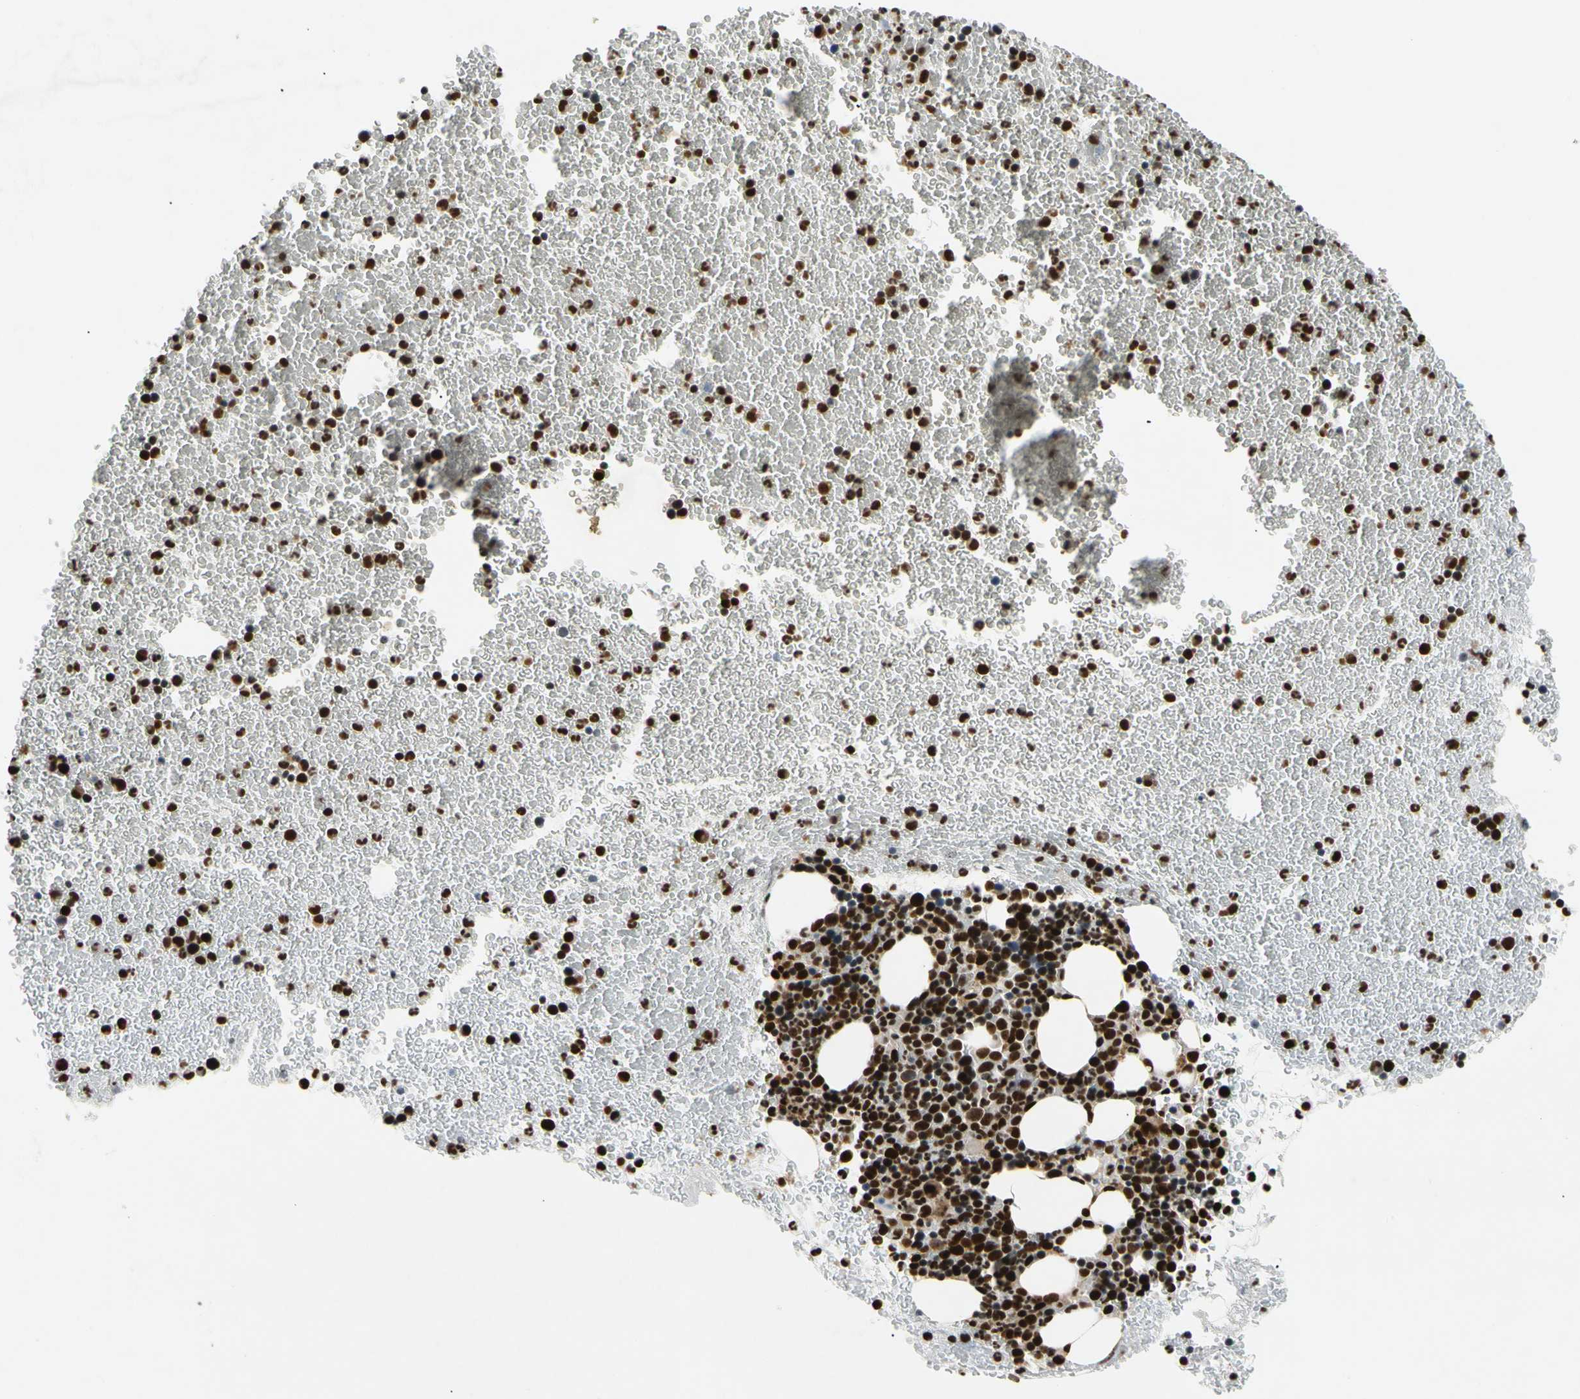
{"staining": {"intensity": "strong", "quantity": ">75%", "location": "nuclear"}, "tissue": "bone marrow", "cell_type": "Hematopoietic cells", "image_type": "normal", "snomed": [{"axis": "morphology", "description": "Normal tissue, NOS"}, {"axis": "topography", "description": "Bone marrow"}], "caption": "The immunohistochemical stain shows strong nuclear expression in hematopoietic cells of normal bone marrow.", "gene": "EIF1AX", "patient": {"sex": "female", "age": 53}}